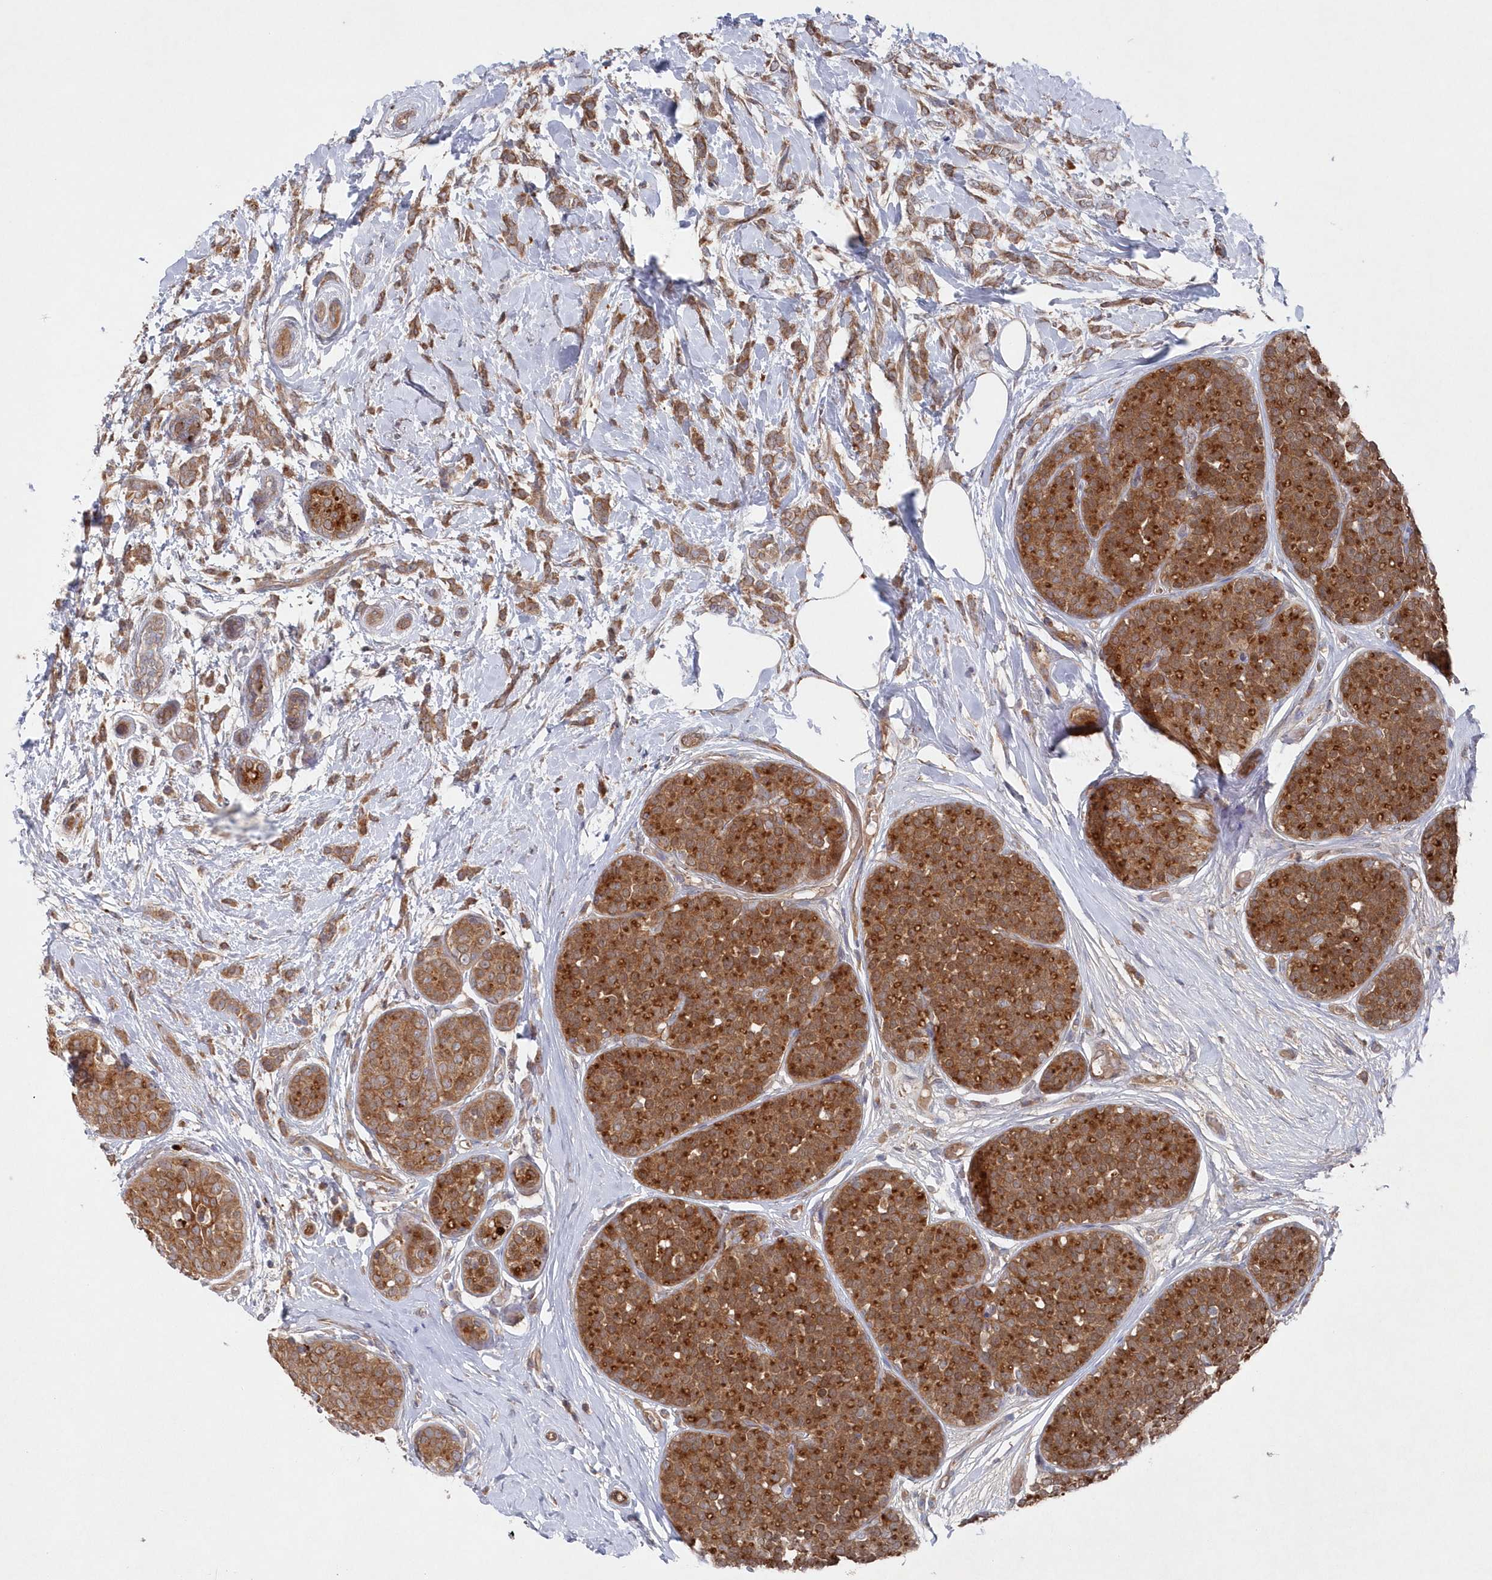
{"staining": {"intensity": "moderate", "quantity": ">75%", "location": "cytoplasmic/membranous"}, "tissue": "breast cancer", "cell_type": "Tumor cells", "image_type": "cancer", "snomed": [{"axis": "morphology", "description": "Lobular carcinoma, in situ"}, {"axis": "morphology", "description": "Lobular carcinoma"}, {"axis": "topography", "description": "Breast"}], "caption": "Immunohistochemistry (IHC) histopathology image of human breast cancer (lobular carcinoma in situ) stained for a protein (brown), which exhibits medium levels of moderate cytoplasmic/membranous expression in about >75% of tumor cells.", "gene": "ASNSD1", "patient": {"sex": "female", "age": 41}}